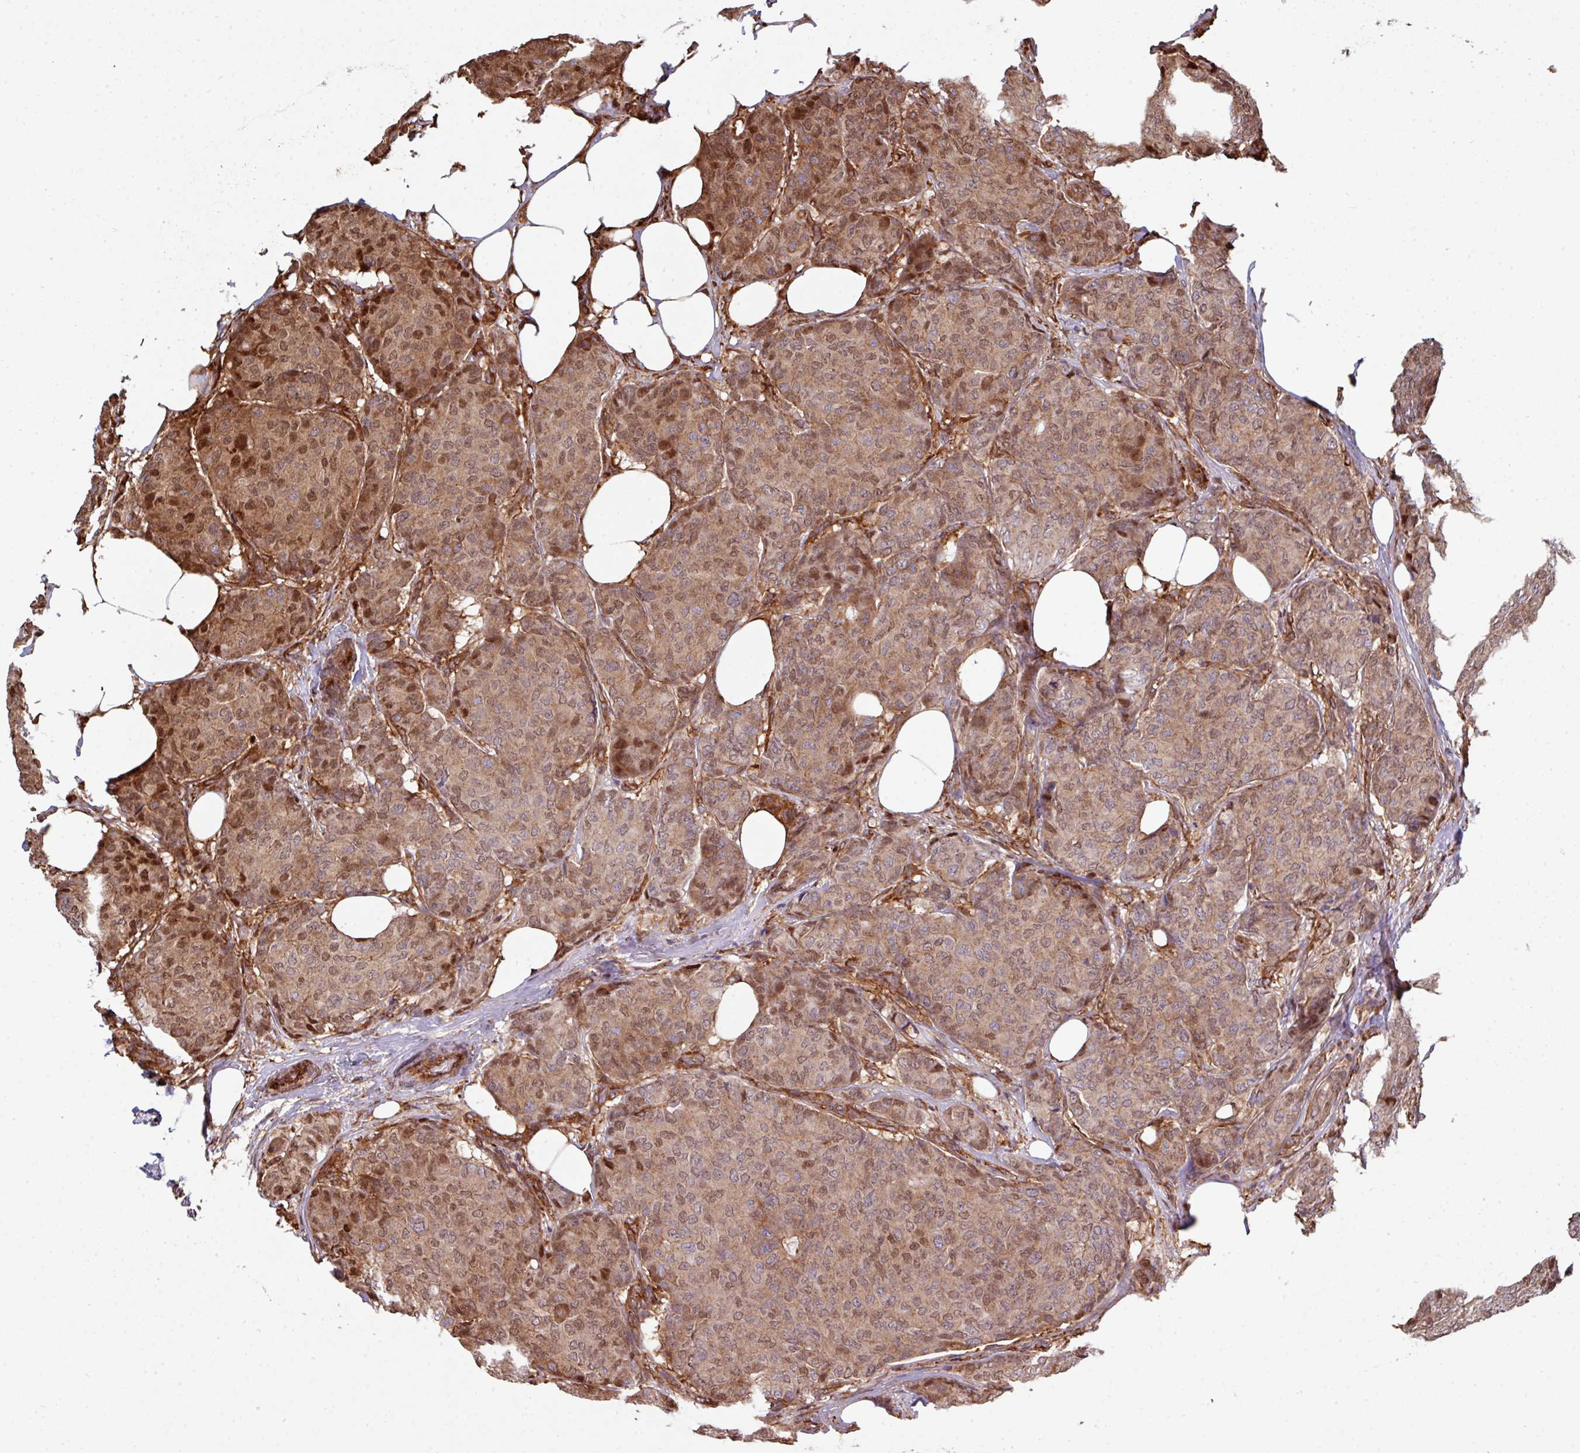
{"staining": {"intensity": "strong", "quantity": ">75%", "location": "cytoplasmic/membranous,nuclear"}, "tissue": "breast cancer", "cell_type": "Tumor cells", "image_type": "cancer", "snomed": [{"axis": "morphology", "description": "Duct carcinoma"}, {"axis": "topography", "description": "Breast"}], "caption": "A brown stain labels strong cytoplasmic/membranous and nuclear positivity of a protein in invasive ductal carcinoma (breast) tumor cells.", "gene": "ANO9", "patient": {"sex": "female", "age": 75}}